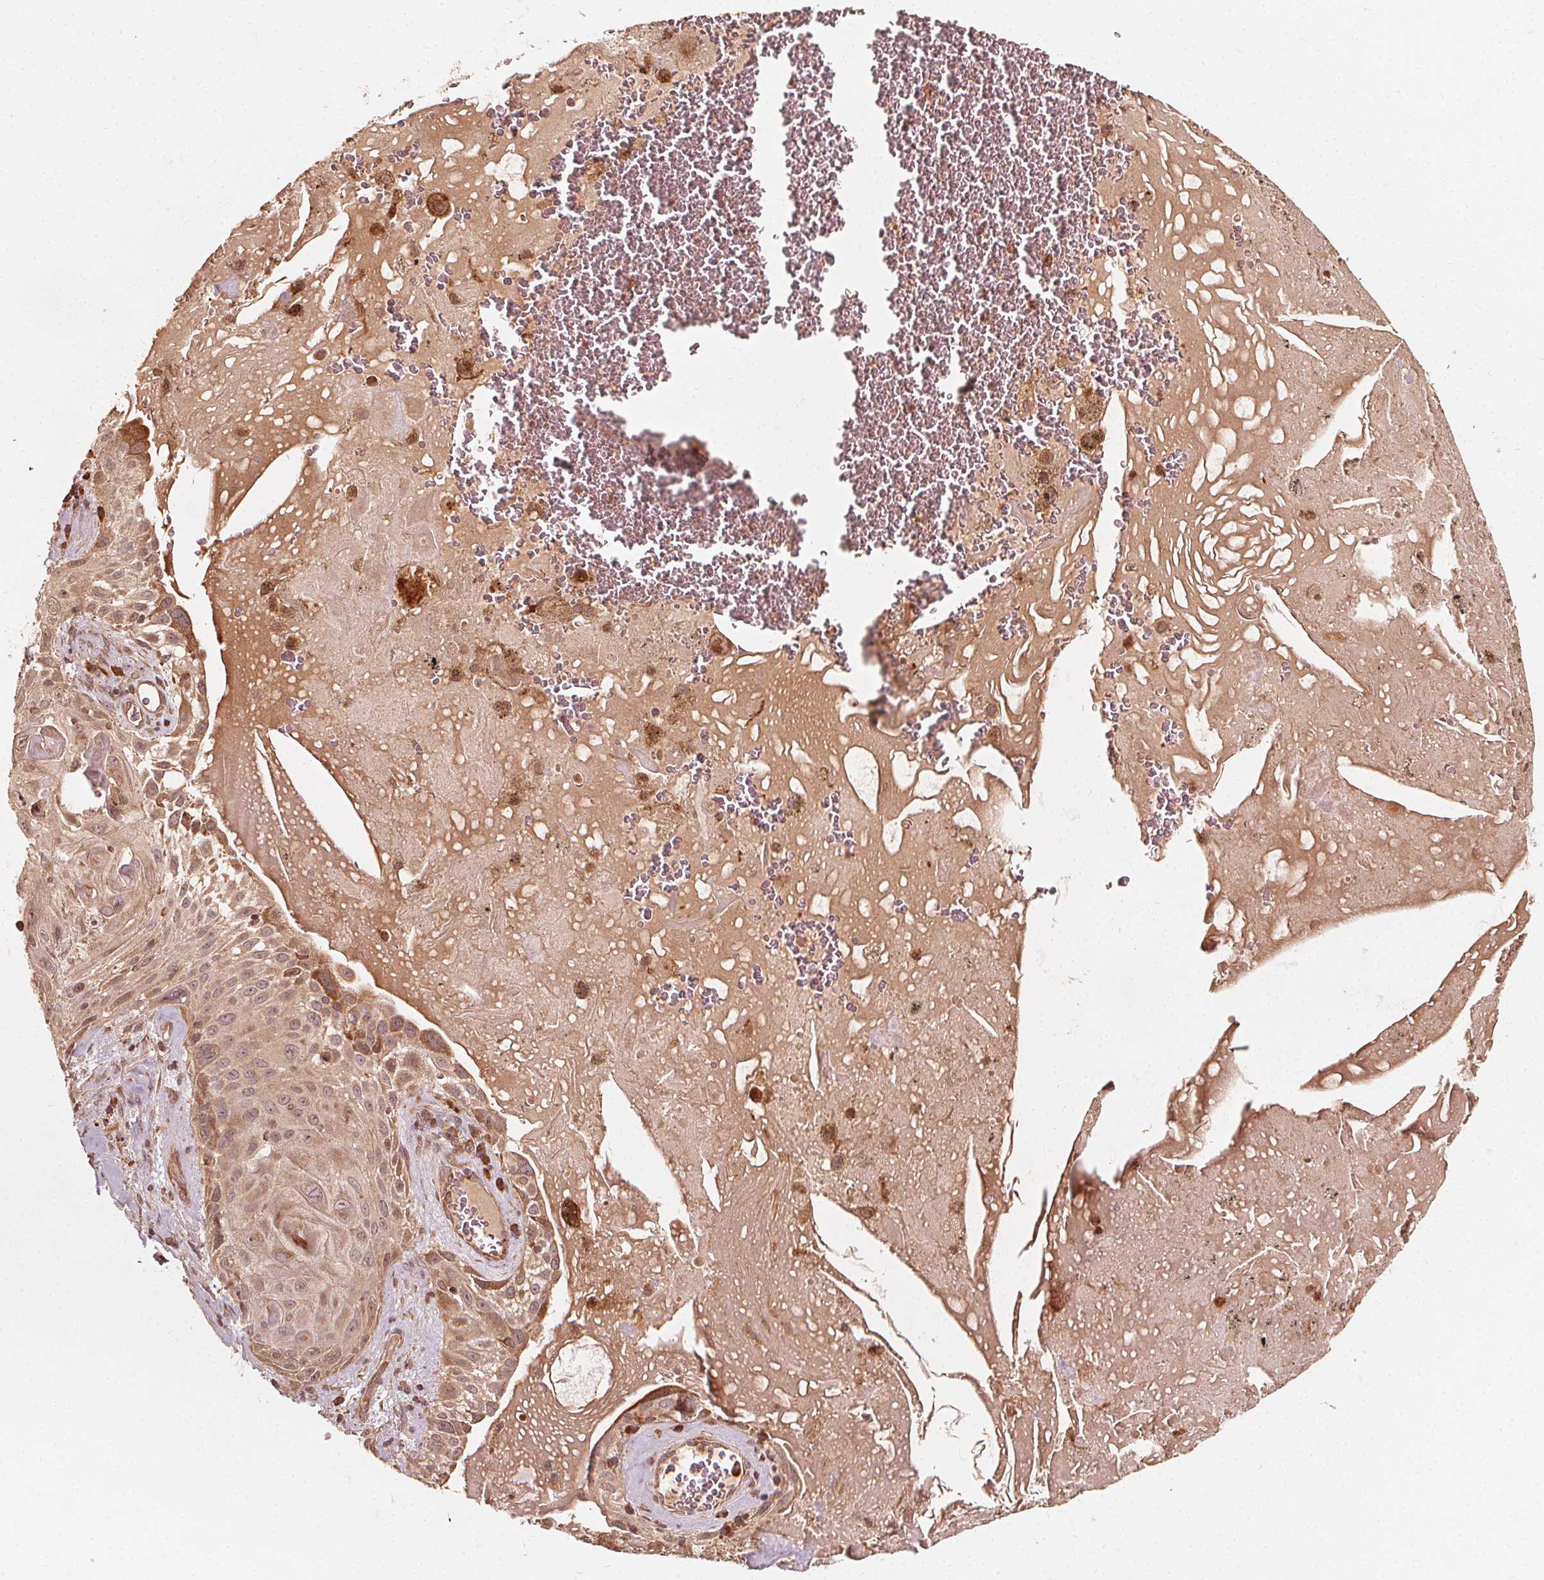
{"staining": {"intensity": "weak", "quantity": "25%-75%", "location": "cytoplasmic/membranous,nuclear"}, "tissue": "lung cancer", "cell_type": "Tumor cells", "image_type": "cancer", "snomed": [{"axis": "morphology", "description": "Squamous cell carcinoma, NOS"}, {"axis": "topography", "description": "Lung"}], "caption": "A histopathology image of human lung squamous cell carcinoma stained for a protein shows weak cytoplasmic/membranous and nuclear brown staining in tumor cells.", "gene": "NPC1", "patient": {"sex": "male", "age": 79}}